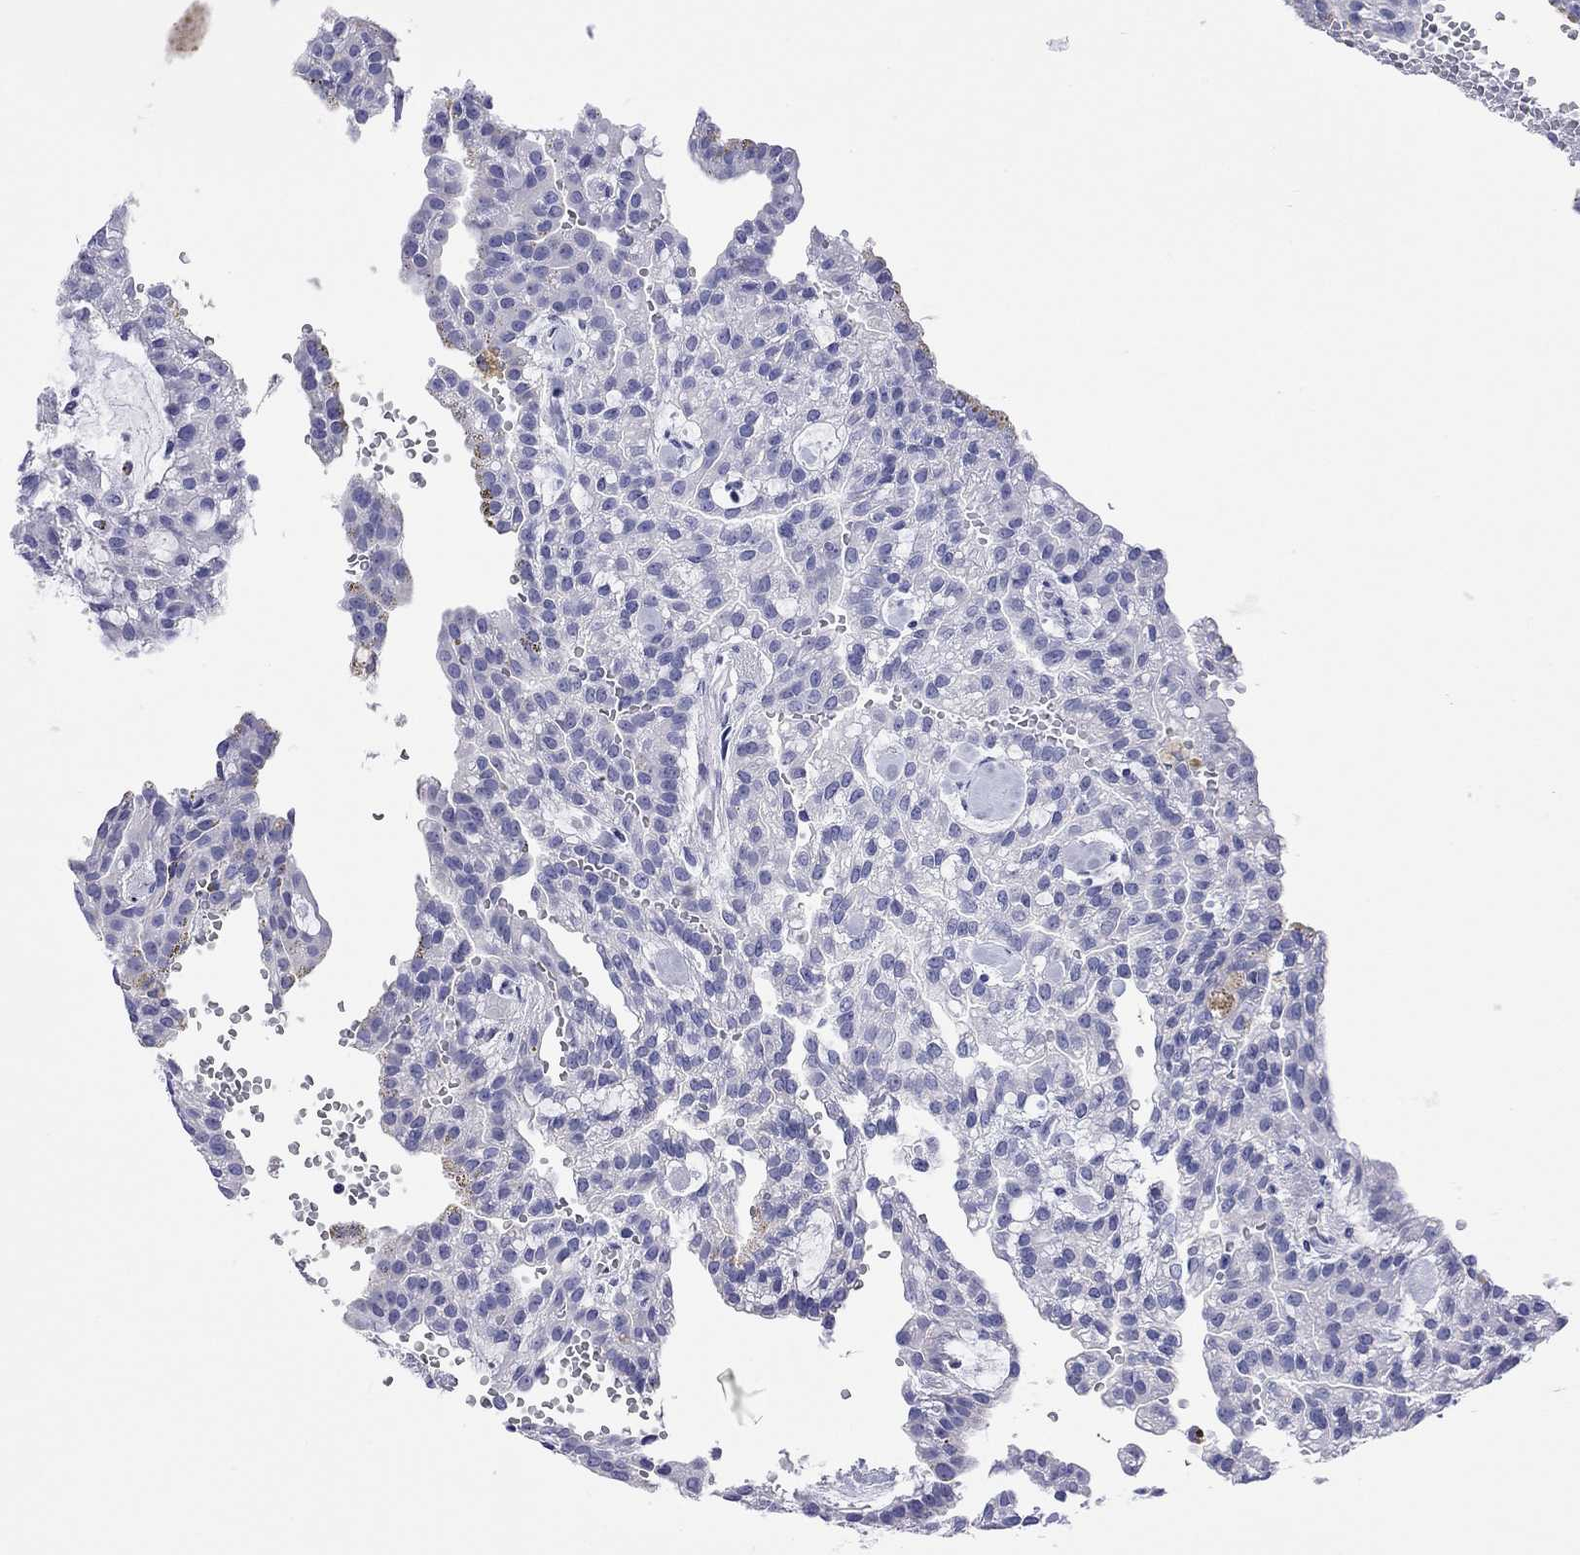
{"staining": {"intensity": "negative", "quantity": "none", "location": "none"}, "tissue": "renal cancer", "cell_type": "Tumor cells", "image_type": "cancer", "snomed": [{"axis": "morphology", "description": "Adenocarcinoma, NOS"}, {"axis": "topography", "description": "Kidney"}], "caption": "Immunohistochemistry of human renal cancer demonstrates no positivity in tumor cells.", "gene": "FIGLA", "patient": {"sex": "male", "age": 63}}